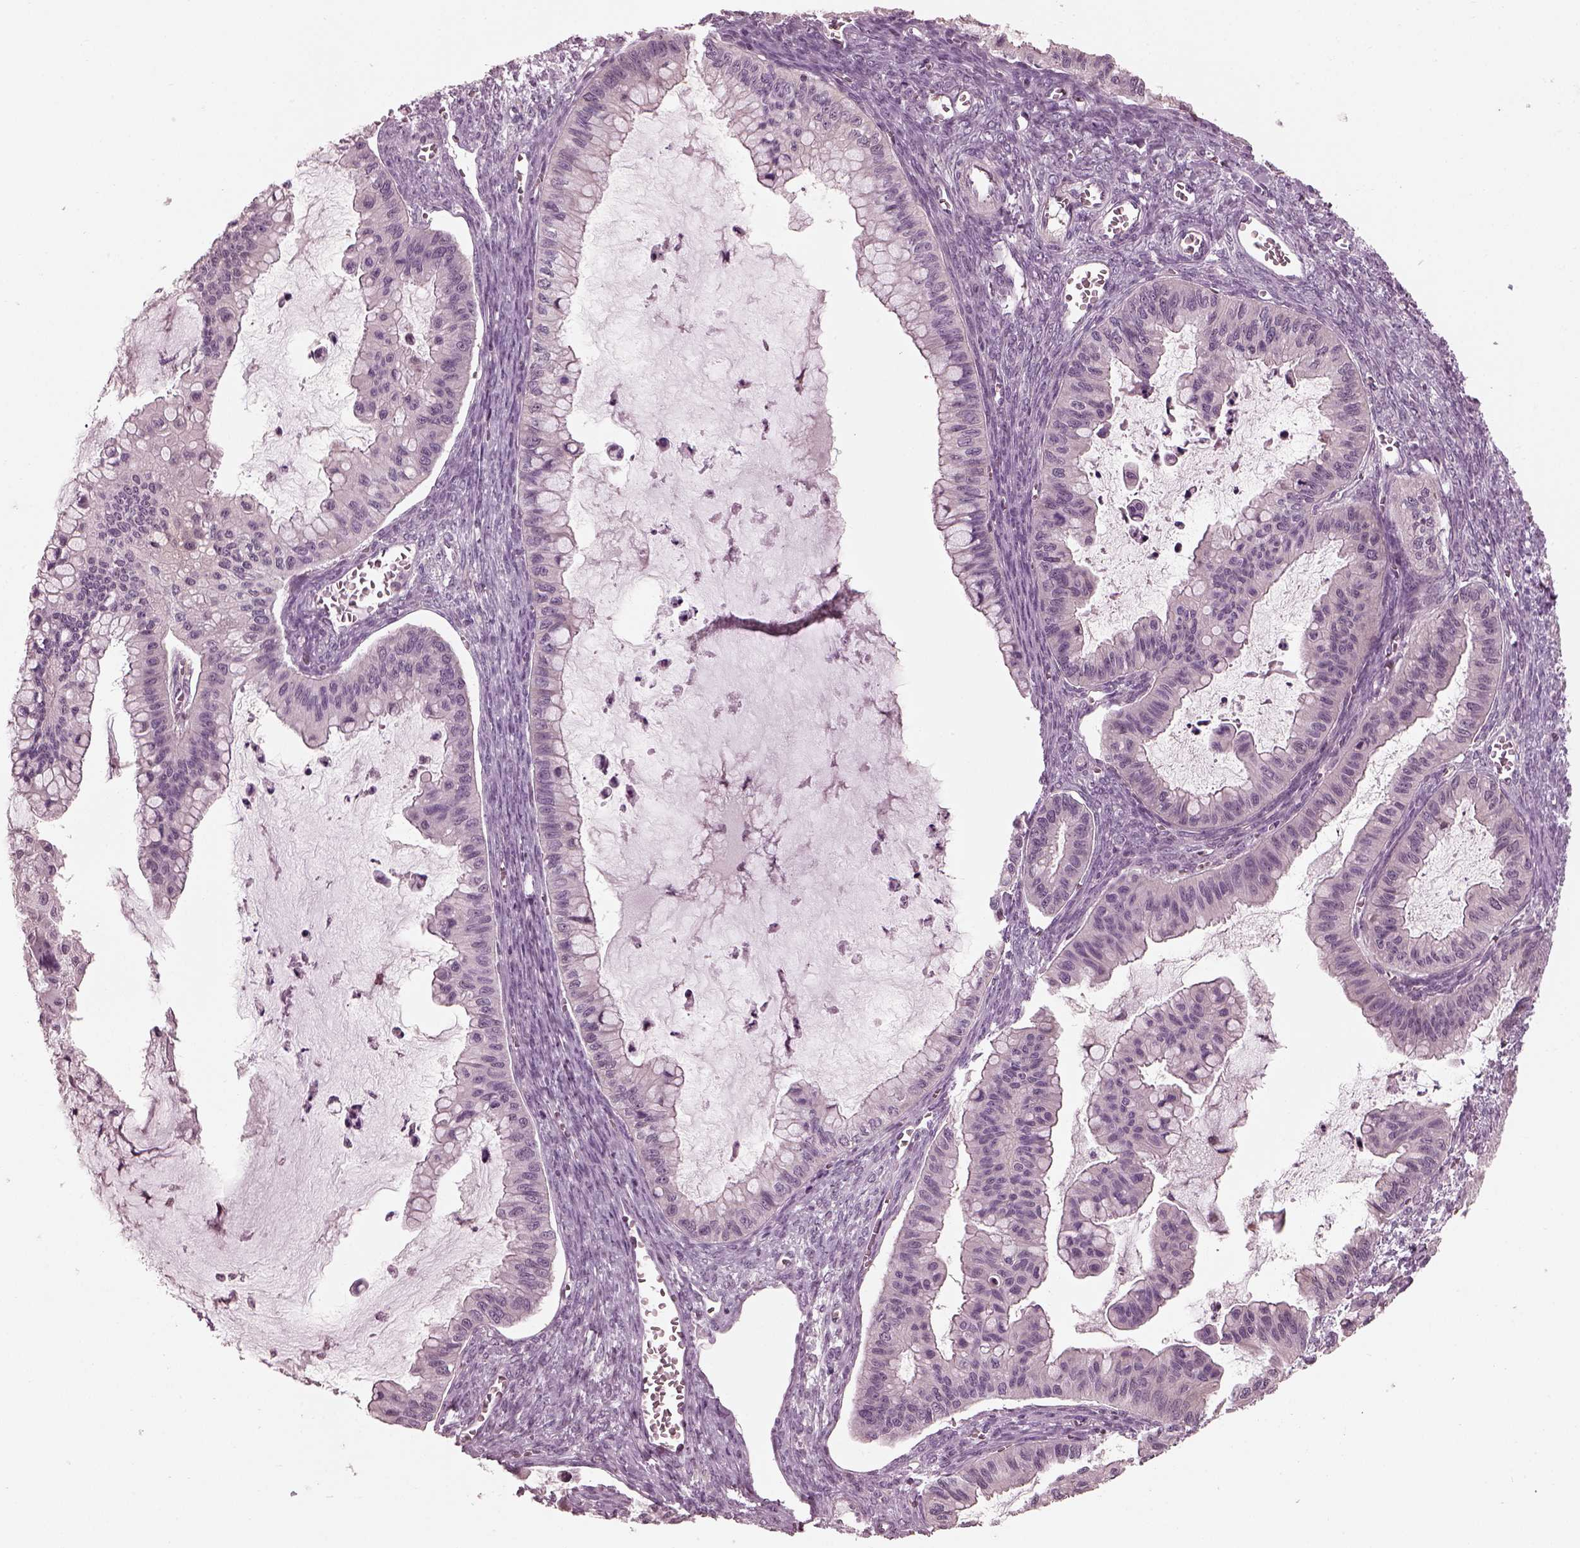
{"staining": {"intensity": "negative", "quantity": "none", "location": "none"}, "tissue": "ovarian cancer", "cell_type": "Tumor cells", "image_type": "cancer", "snomed": [{"axis": "morphology", "description": "Cystadenocarcinoma, mucinous, NOS"}, {"axis": "topography", "description": "Ovary"}], "caption": "There is no significant positivity in tumor cells of ovarian mucinous cystadenocarcinoma.", "gene": "BFSP1", "patient": {"sex": "female", "age": 72}}